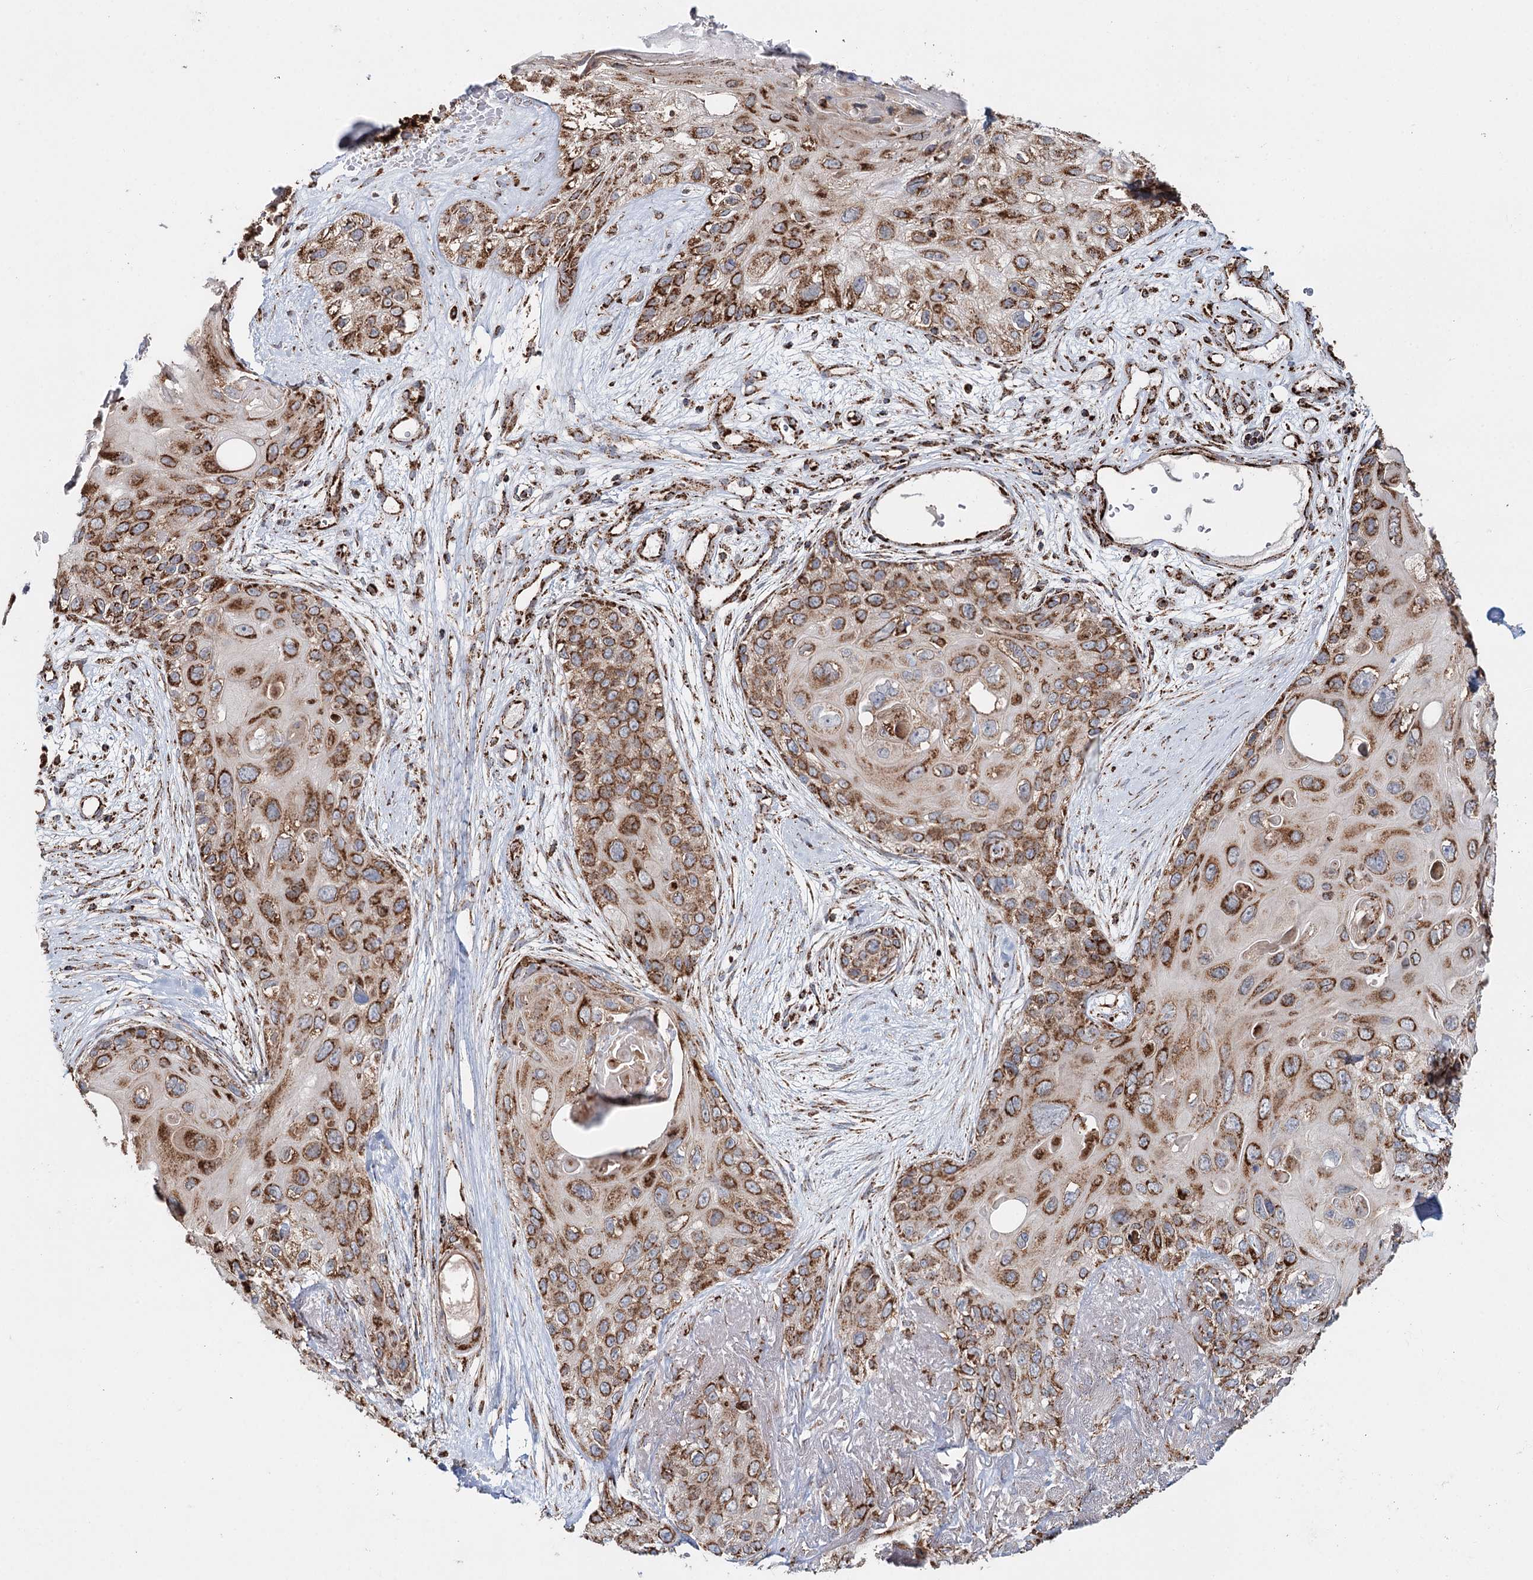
{"staining": {"intensity": "moderate", "quantity": ">75%", "location": "cytoplasmic/membranous"}, "tissue": "skin cancer", "cell_type": "Tumor cells", "image_type": "cancer", "snomed": [{"axis": "morphology", "description": "Normal tissue, NOS"}, {"axis": "morphology", "description": "Squamous cell carcinoma, NOS"}, {"axis": "topography", "description": "Skin"}], "caption": "The image reveals a brown stain indicating the presence of a protein in the cytoplasmic/membranous of tumor cells in skin squamous cell carcinoma.", "gene": "APH1A", "patient": {"sex": "male", "age": 72}}